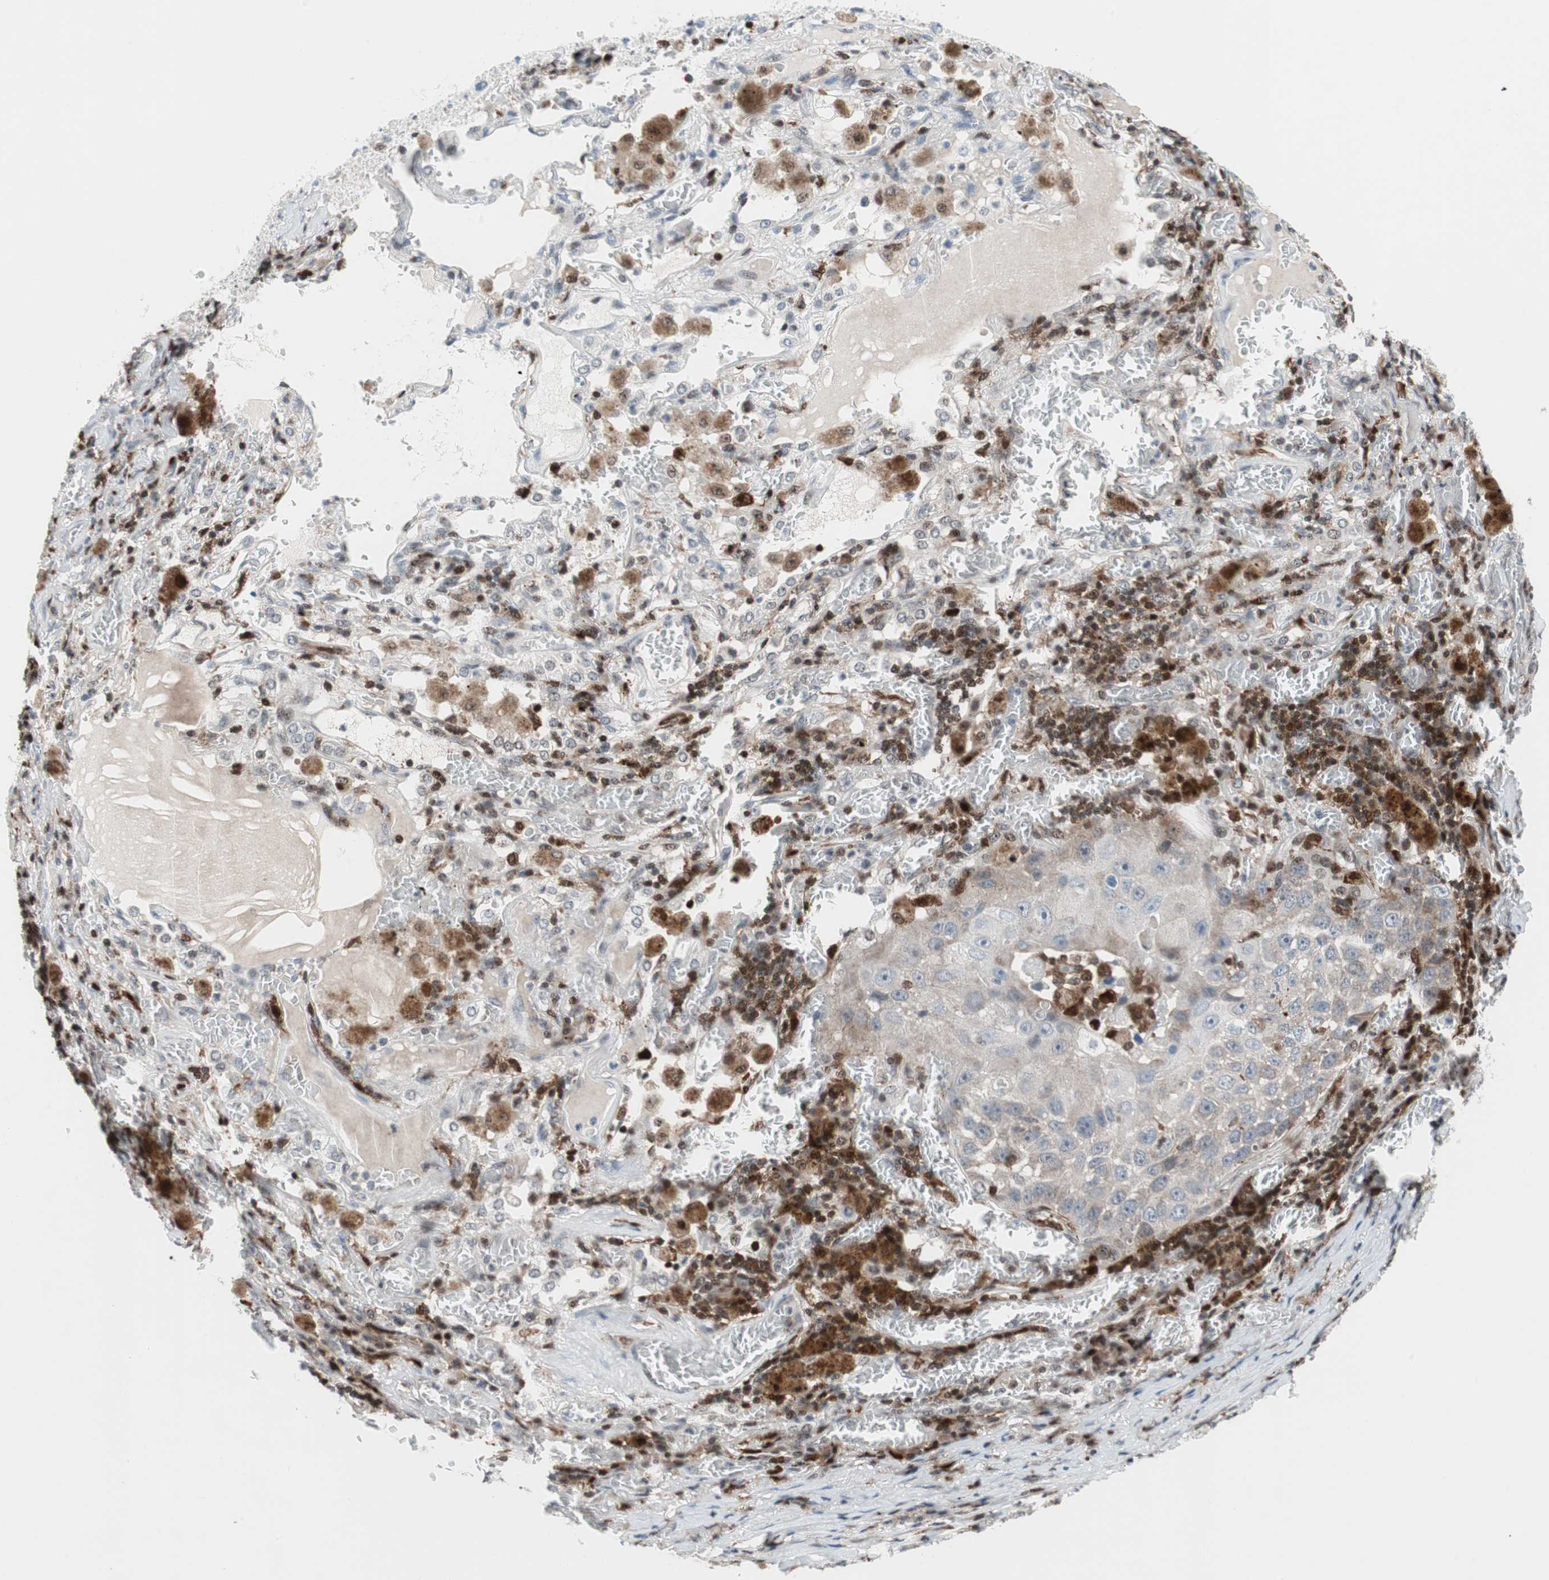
{"staining": {"intensity": "weak", "quantity": ">75%", "location": "cytoplasmic/membranous"}, "tissue": "lung cancer", "cell_type": "Tumor cells", "image_type": "cancer", "snomed": [{"axis": "morphology", "description": "Squamous cell carcinoma, NOS"}, {"axis": "topography", "description": "Lung"}], "caption": "Lung cancer stained with DAB (3,3'-diaminobenzidine) immunohistochemistry exhibits low levels of weak cytoplasmic/membranous positivity in approximately >75% of tumor cells. (IHC, brightfield microscopy, high magnification).", "gene": "RGS10", "patient": {"sex": "male", "age": 57}}